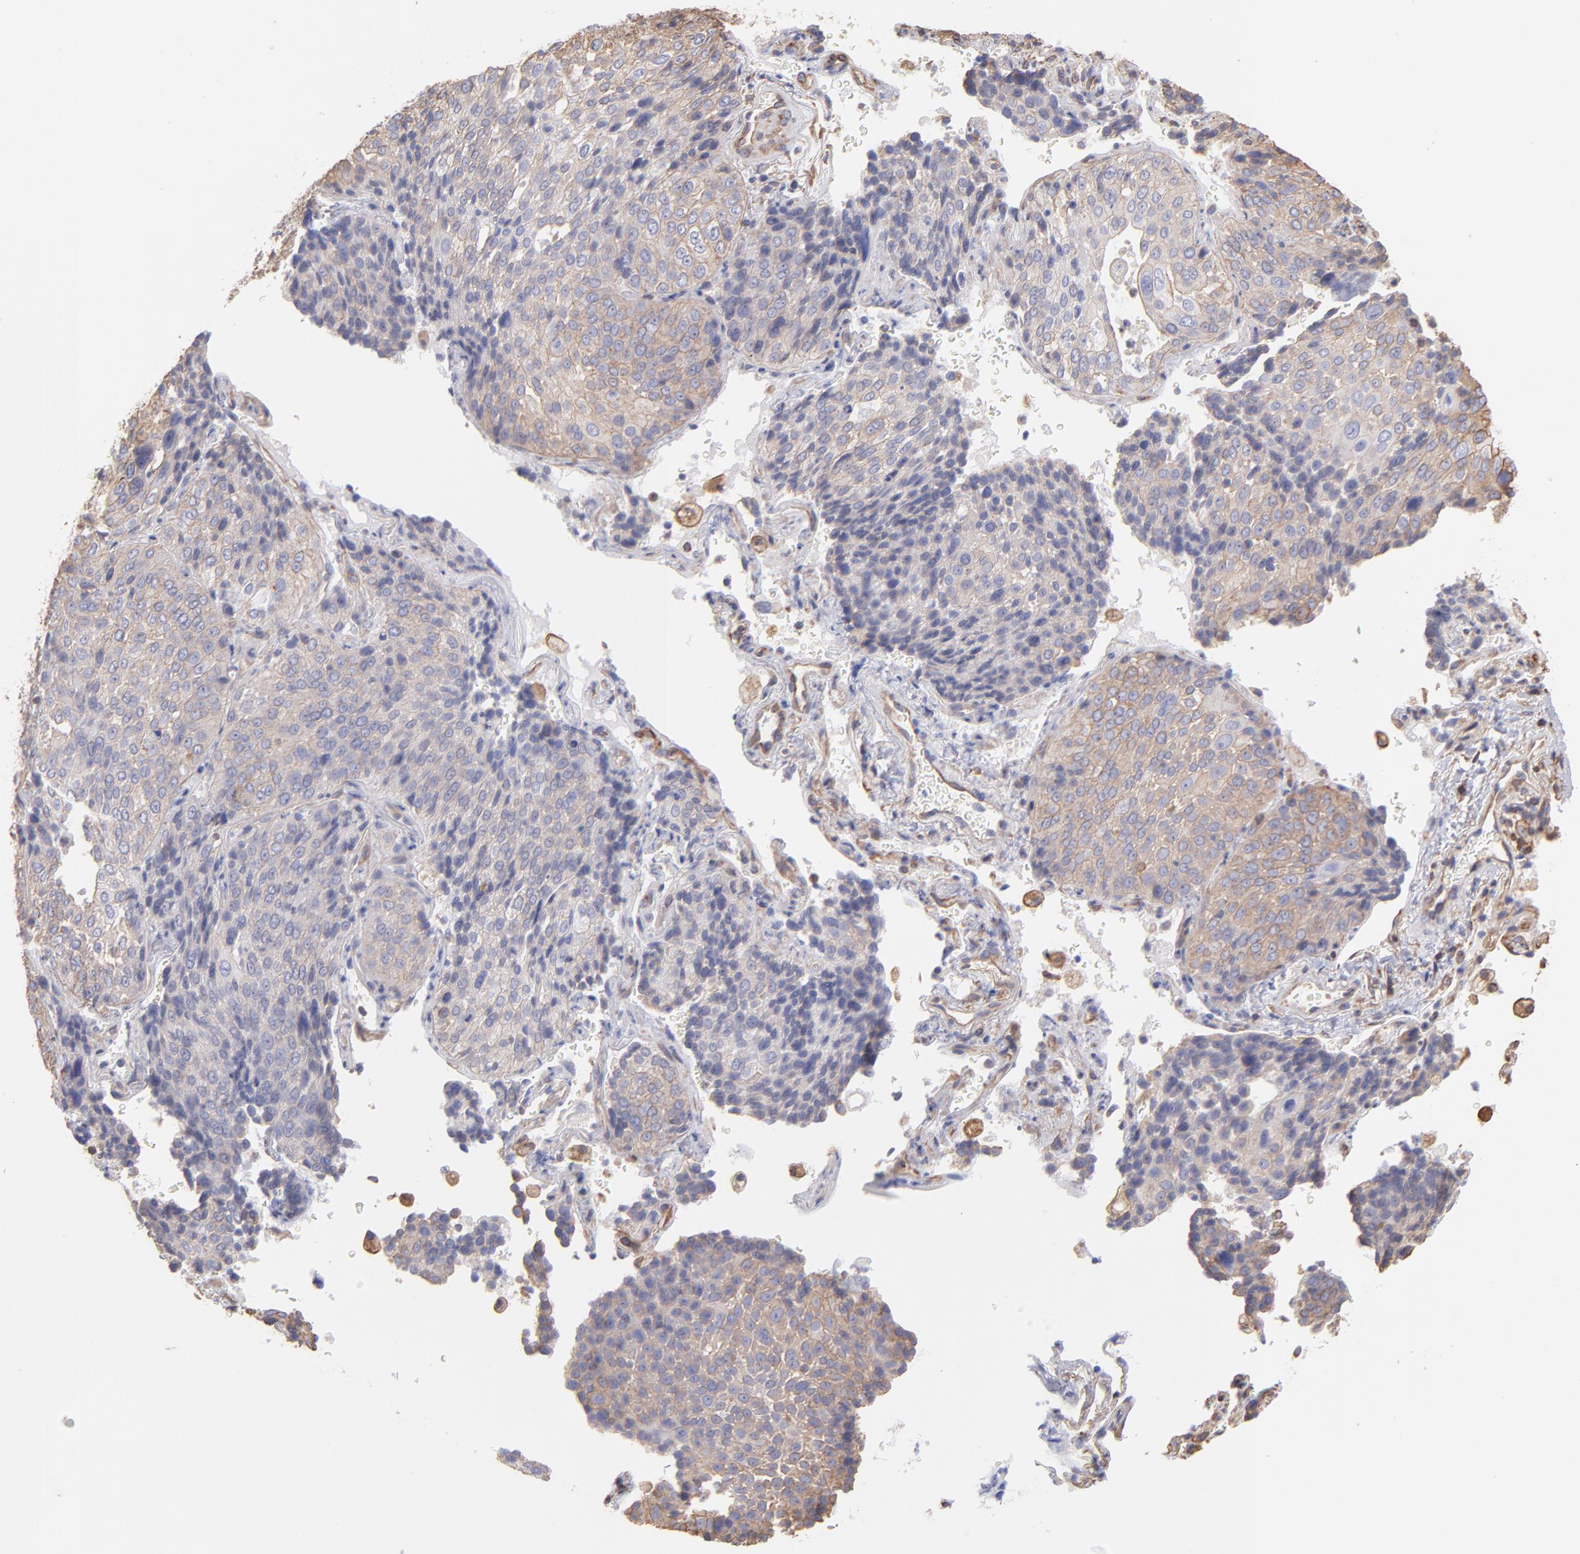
{"staining": {"intensity": "weak", "quantity": "25%-75%", "location": "cytoplasmic/membranous"}, "tissue": "lung cancer", "cell_type": "Tumor cells", "image_type": "cancer", "snomed": [{"axis": "morphology", "description": "Squamous cell carcinoma, NOS"}, {"axis": "topography", "description": "Lung"}], "caption": "A photomicrograph of lung cancer stained for a protein reveals weak cytoplasmic/membranous brown staining in tumor cells.", "gene": "PLEC", "patient": {"sex": "male", "age": 54}}